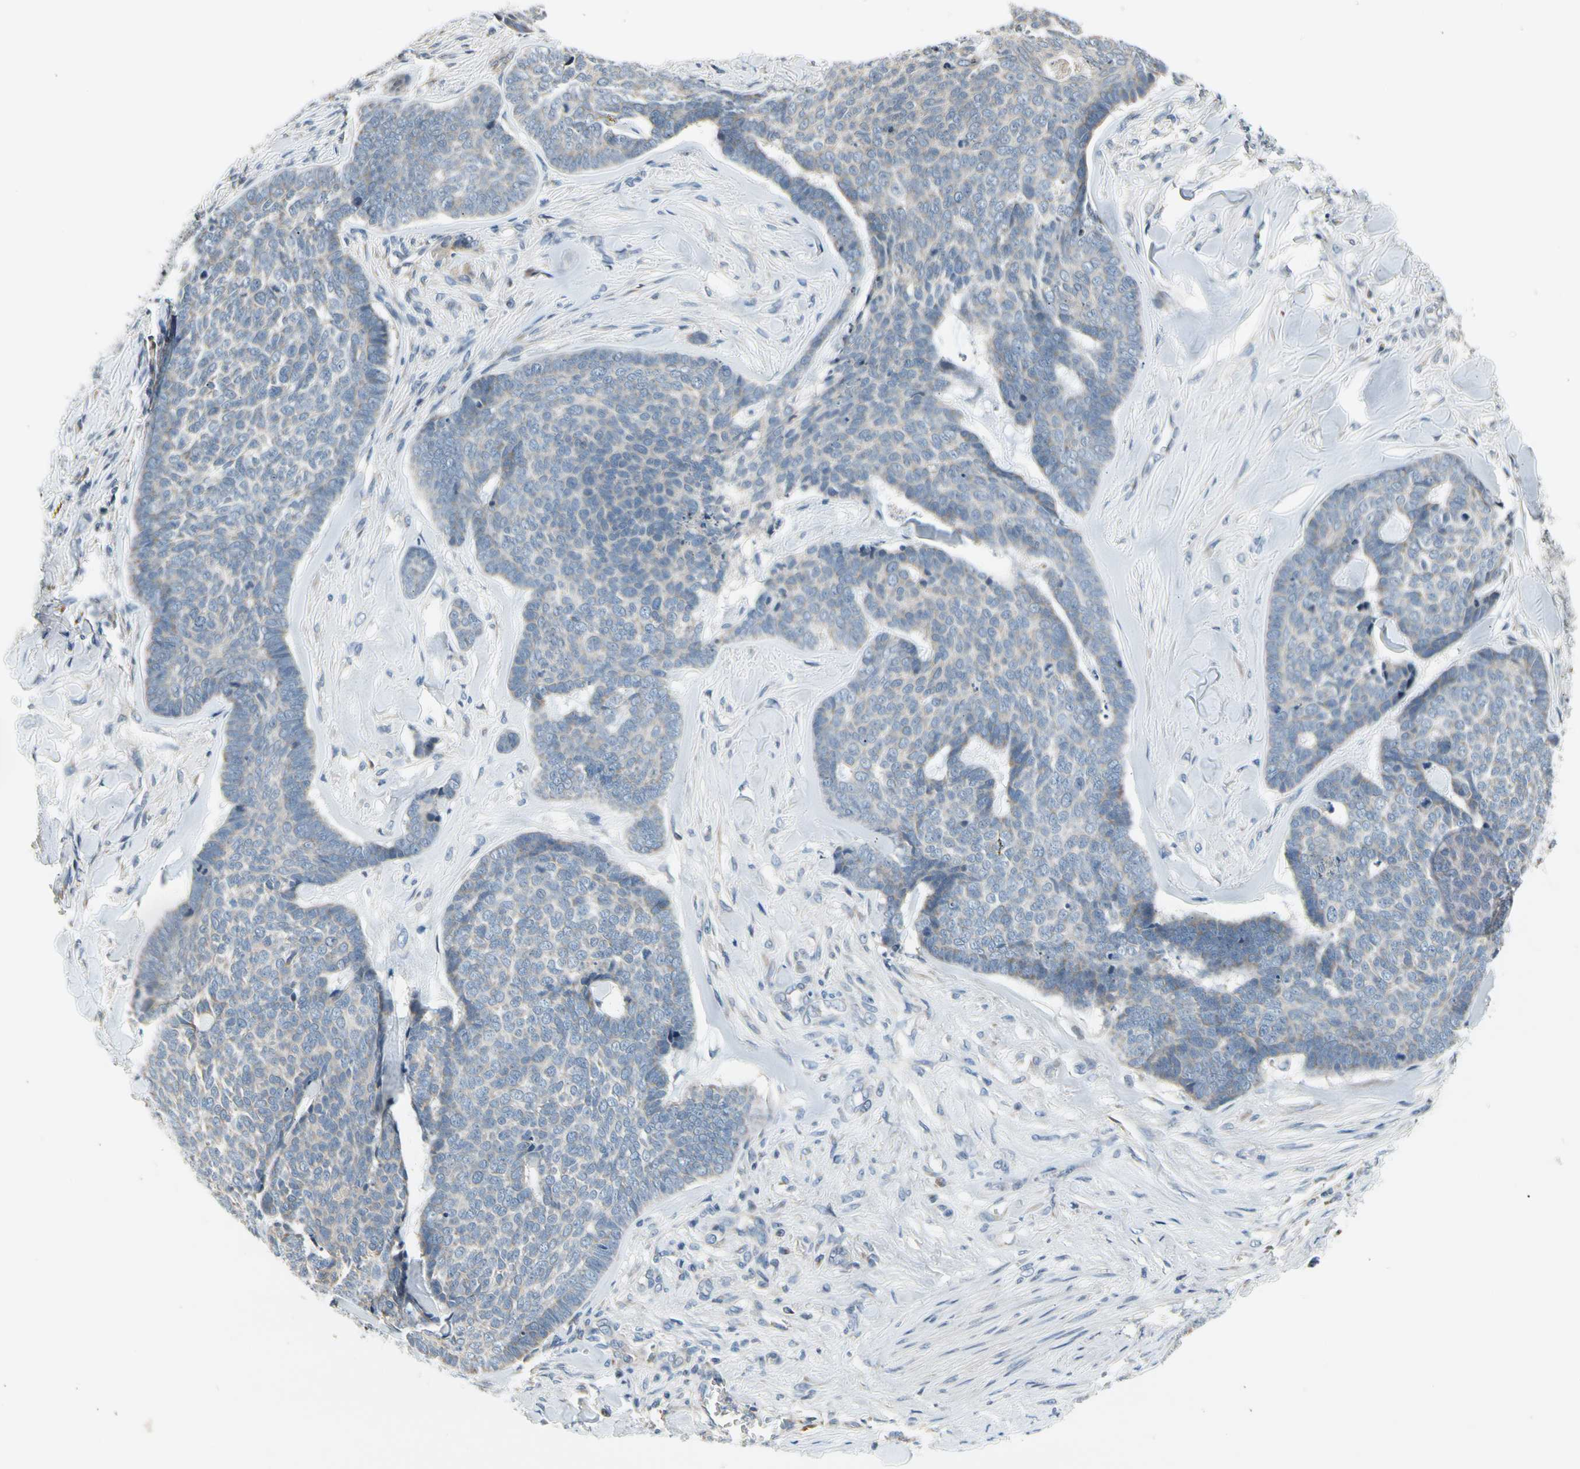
{"staining": {"intensity": "negative", "quantity": "none", "location": "none"}, "tissue": "skin cancer", "cell_type": "Tumor cells", "image_type": "cancer", "snomed": [{"axis": "morphology", "description": "Basal cell carcinoma"}, {"axis": "topography", "description": "Skin"}], "caption": "This image is of skin cancer (basal cell carcinoma) stained with immunohistochemistry (IHC) to label a protein in brown with the nuclei are counter-stained blue. There is no positivity in tumor cells.", "gene": "SOX30", "patient": {"sex": "male", "age": 84}}